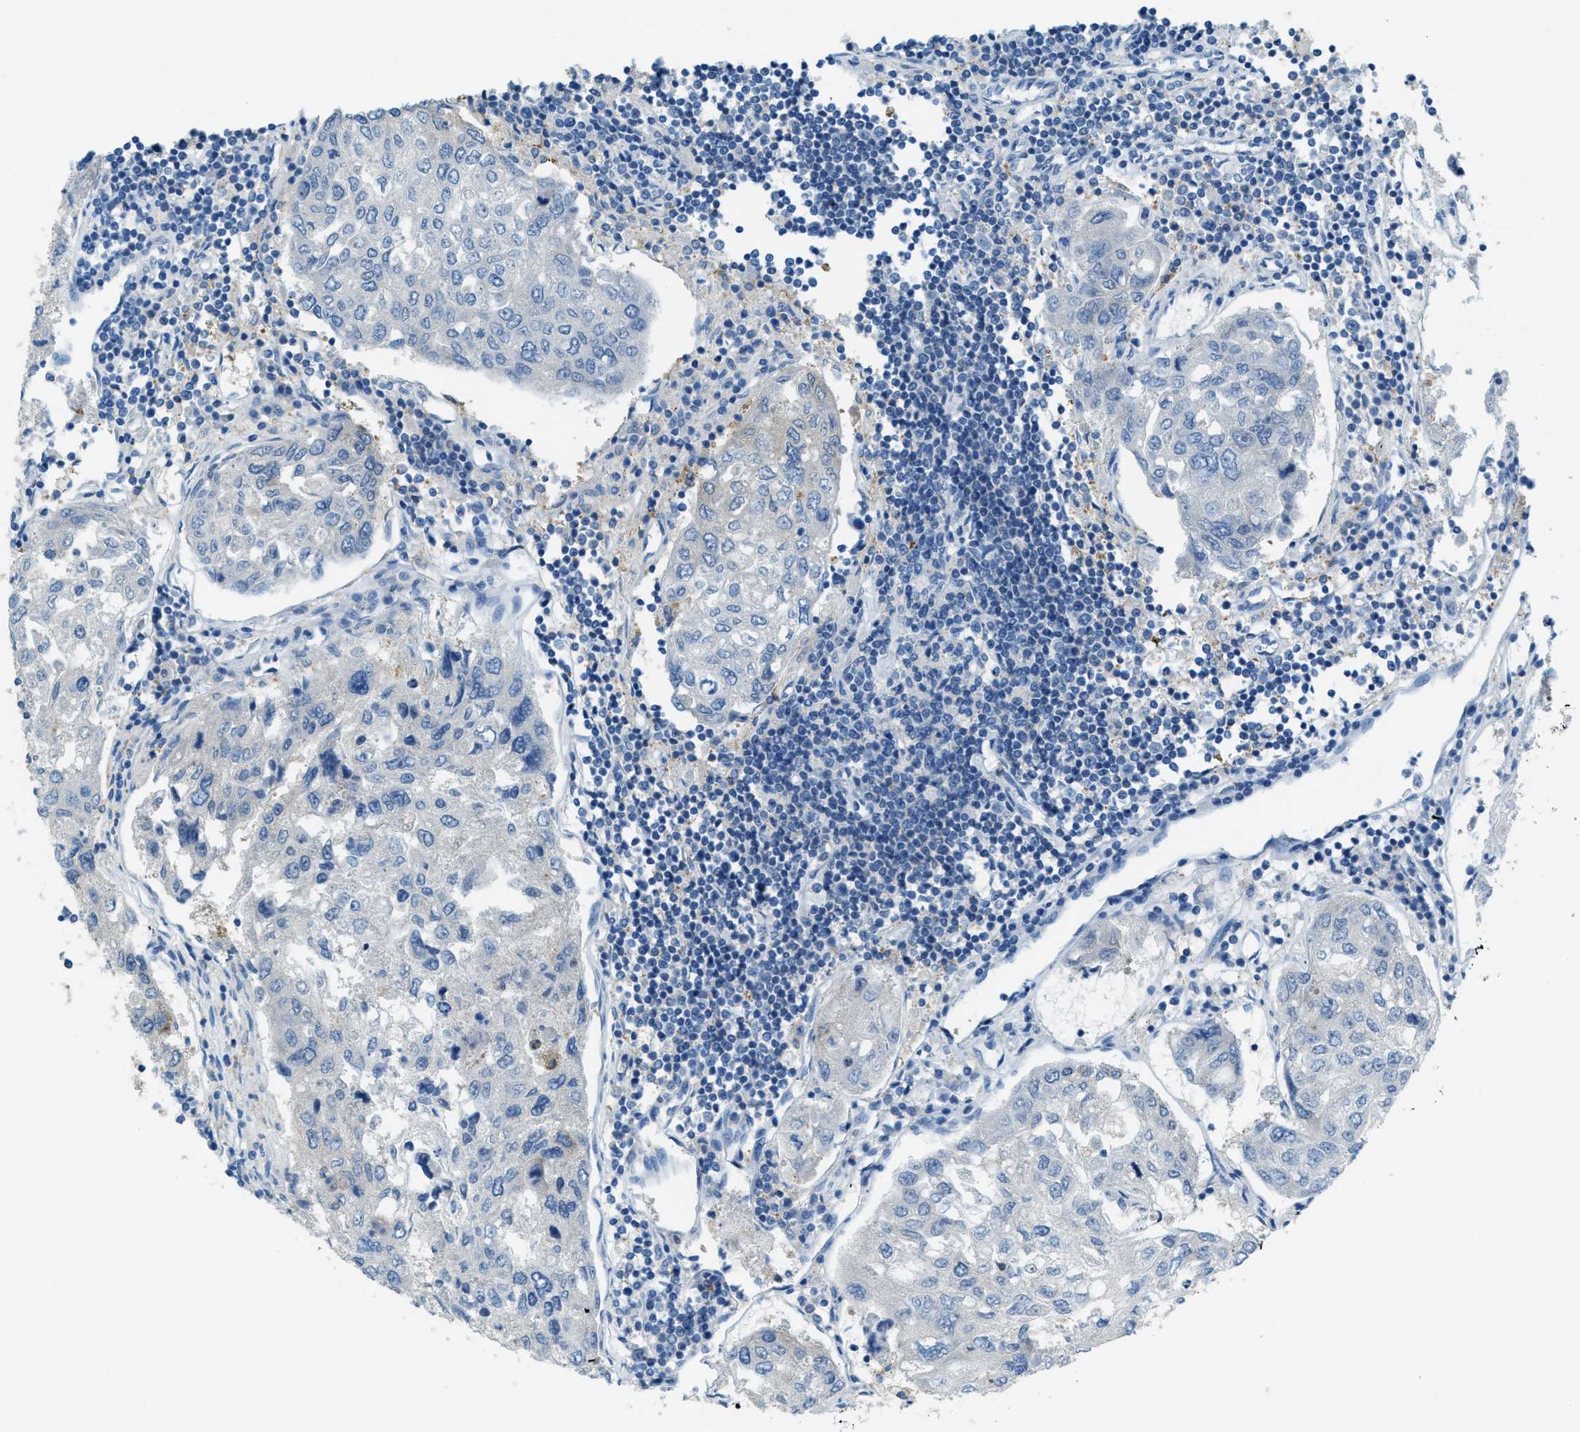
{"staining": {"intensity": "negative", "quantity": "none", "location": "none"}, "tissue": "urothelial cancer", "cell_type": "Tumor cells", "image_type": "cancer", "snomed": [{"axis": "morphology", "description": "Urothelial carcinoma, High grade"}, {"axis": "topography", "description": "Lymph node"}, {"axis": "topography", "description": "Urinary bladder"}], "caption": "Urothelial cancer was stained to show a protein in brown. There is no significant staining in tumor cells. (DAB (3,3'-diaminobenzidine) immunohistochemistry (IHC) visualized using brightfield microscopy, high magnification).", "gene": "MATCAP2", "patient": {"sex": "male", "age": 51}}